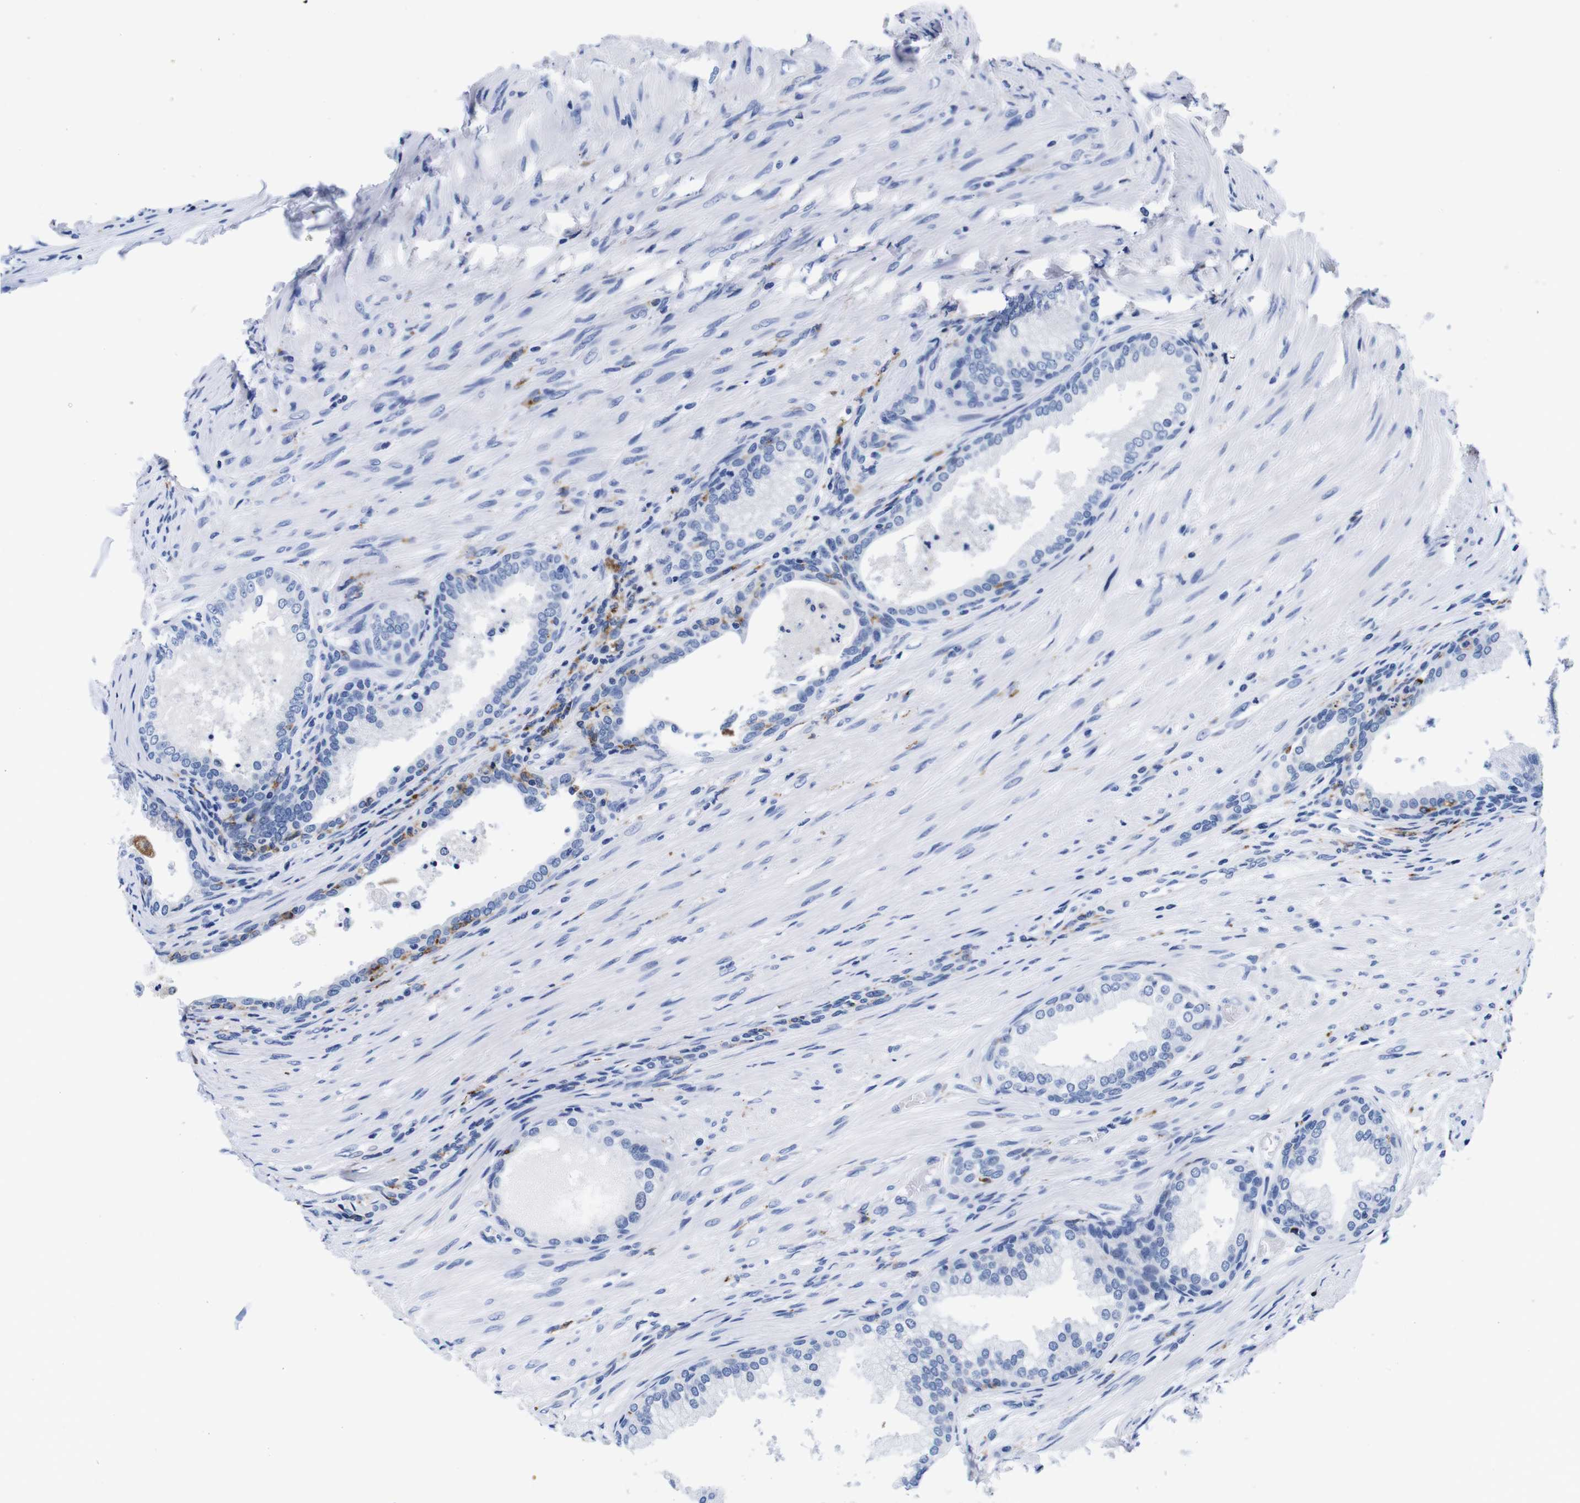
{"staining": {"intensity": "negative", "quantity": "none", "location": "none"}, "tissue": "prostate", "cell_type": "Glandular cells", "image_type": "normal", "snomed": [{"axis": "morphology", "description": "Normal tissue, NOS"}, {"axis": "topography", "description": "Prostate"}], "caption": "A micrograph of human prostate is negative for staining in glandular cells.", "gene": "ENSG00000248993", "patient": {"sex": "male", "age": 76}}